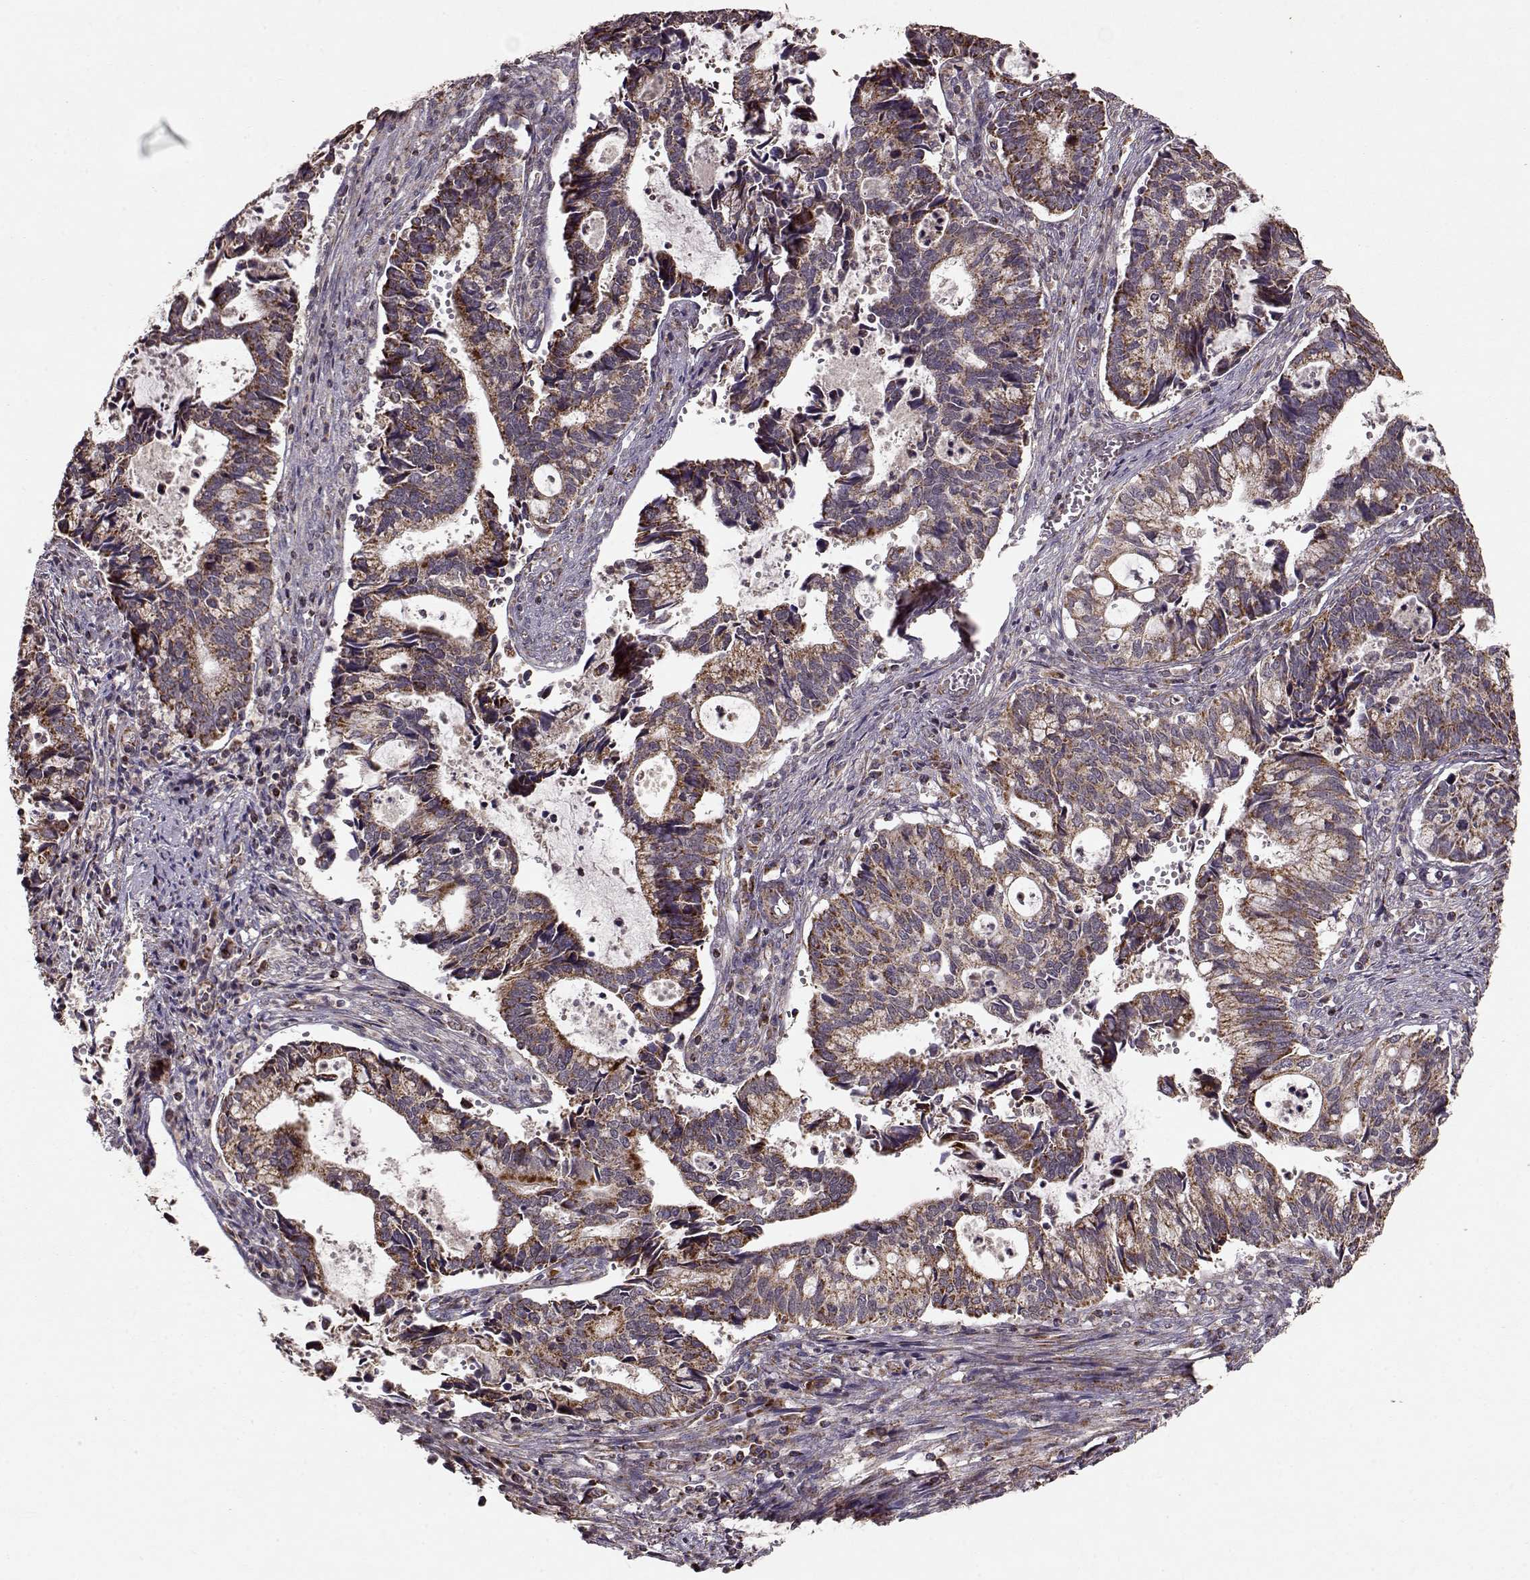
{"staining": {"intensity": "strong", "quantity": ">75%", "location": "cytoplasmic/membranous"}, "tissue": "cervical cancer", "cell_type": "Tumor cells", "image_type": "cancer", "snomed": [{"axis": "morphology", "description": "Adenocarcinoma, NOS"}, {"axis": "topography", "description": "Cervix"}], "caption": "Cervical adenocarcinoma stained for a protein displays strong cytoplasmic/membranous positivity in tumor cells. (brown staining indicates protein expression, while blue staining denotes nuclei).", "gene": "CMTM3", "patient": {"sex": "female", "age": 42}}